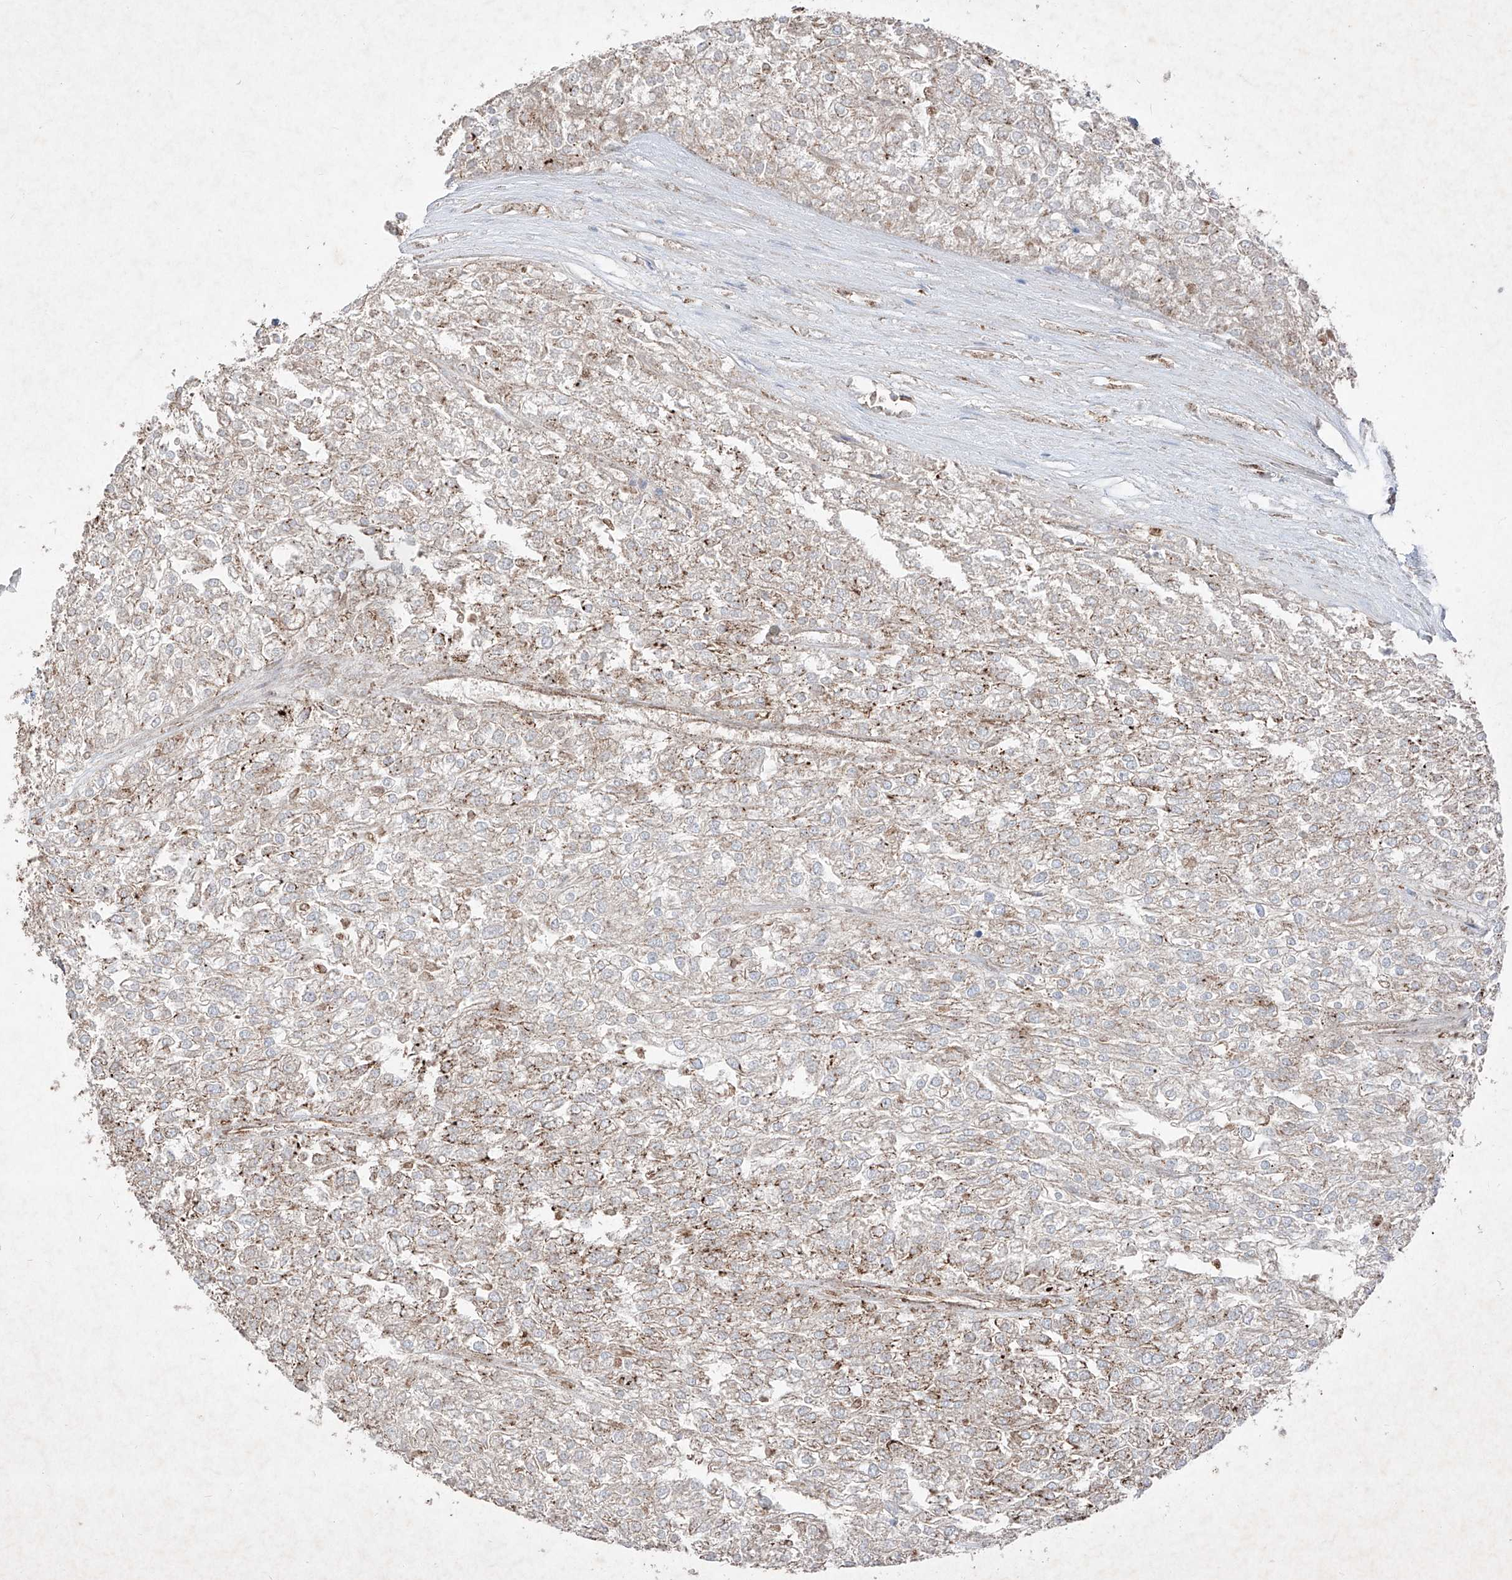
{"staining": {"intensity": "moderate", "quantity": "<25%", "location": "cytoplasmic/membranous"}, "tissue": "renal cancer", "cell_type": "Tumor cells", "image_type": "cancer", "snomed": [{"axis": "morphology", "description": "Adenocarcinoma, NOS"}, {"axis": "topography", "description": "Kidney"}], "caption": "This is a photomicrograph of immunohistochemistry (IHC) staining of adenocarcinoma (renal), which shows moderate positivity in the cytoplasmic/membranous of tumor cells.", "gene": "ABCD3", "patient": {"sex": "female", "age": 54}}